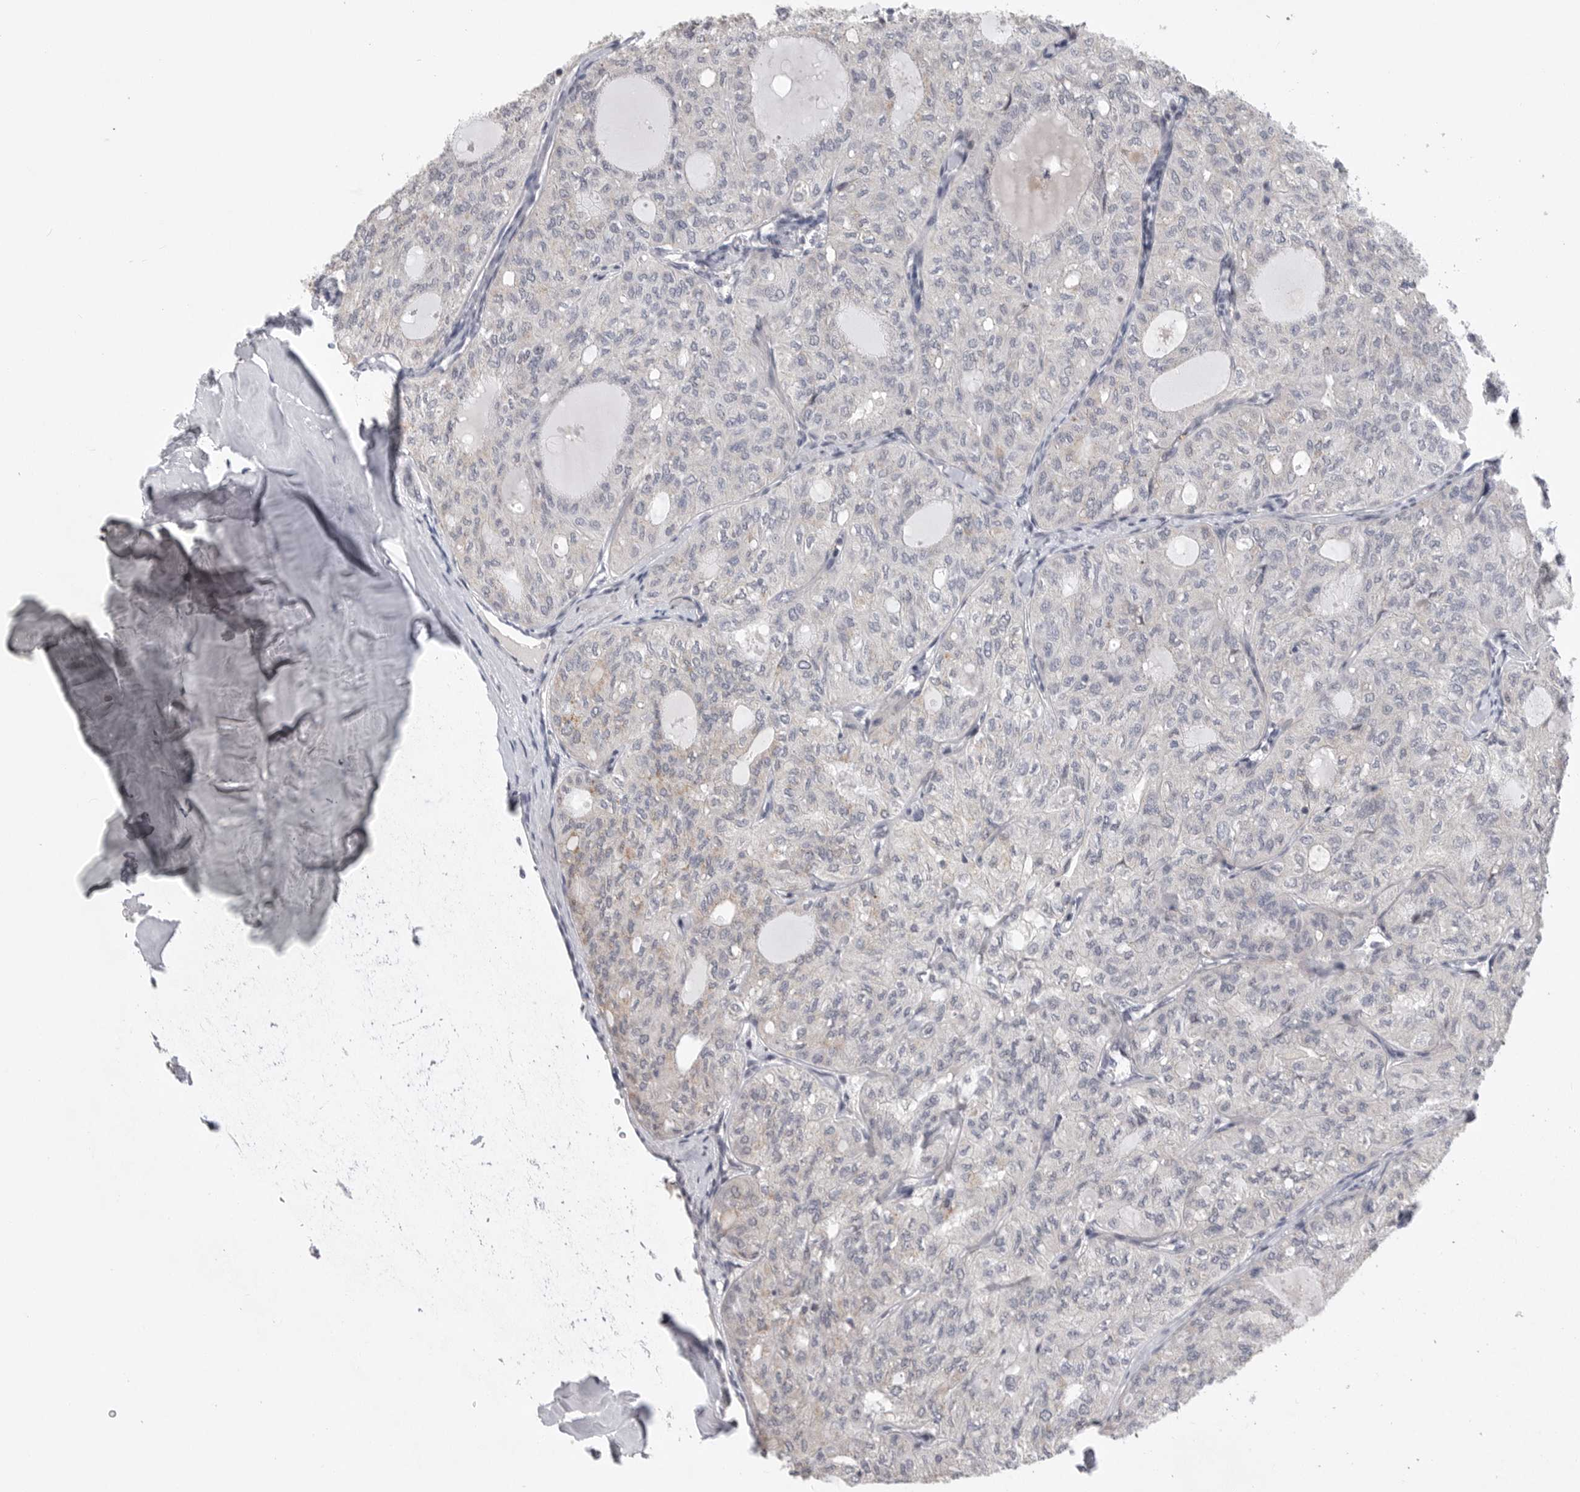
{"staining": {"intensity": "negative", "quantity": "none", "location": "none"}, "tissue": "thyroid cancer", "cell_type": "Tumor cells", "image_type": "cancer", "snomed": [{"axis": "morphology", "description": "Follicular adenoma carcinoma, NOS"}, {"axis": "topography", "description": "Thyroid gland"}], "caption": "Human follicular adenoma carcinoma (thyroid) stained for a protein using IHC shows no expression in tumor cells.", "gene": "FBXO43", "patient": {"sex": "male", "age": 75}}